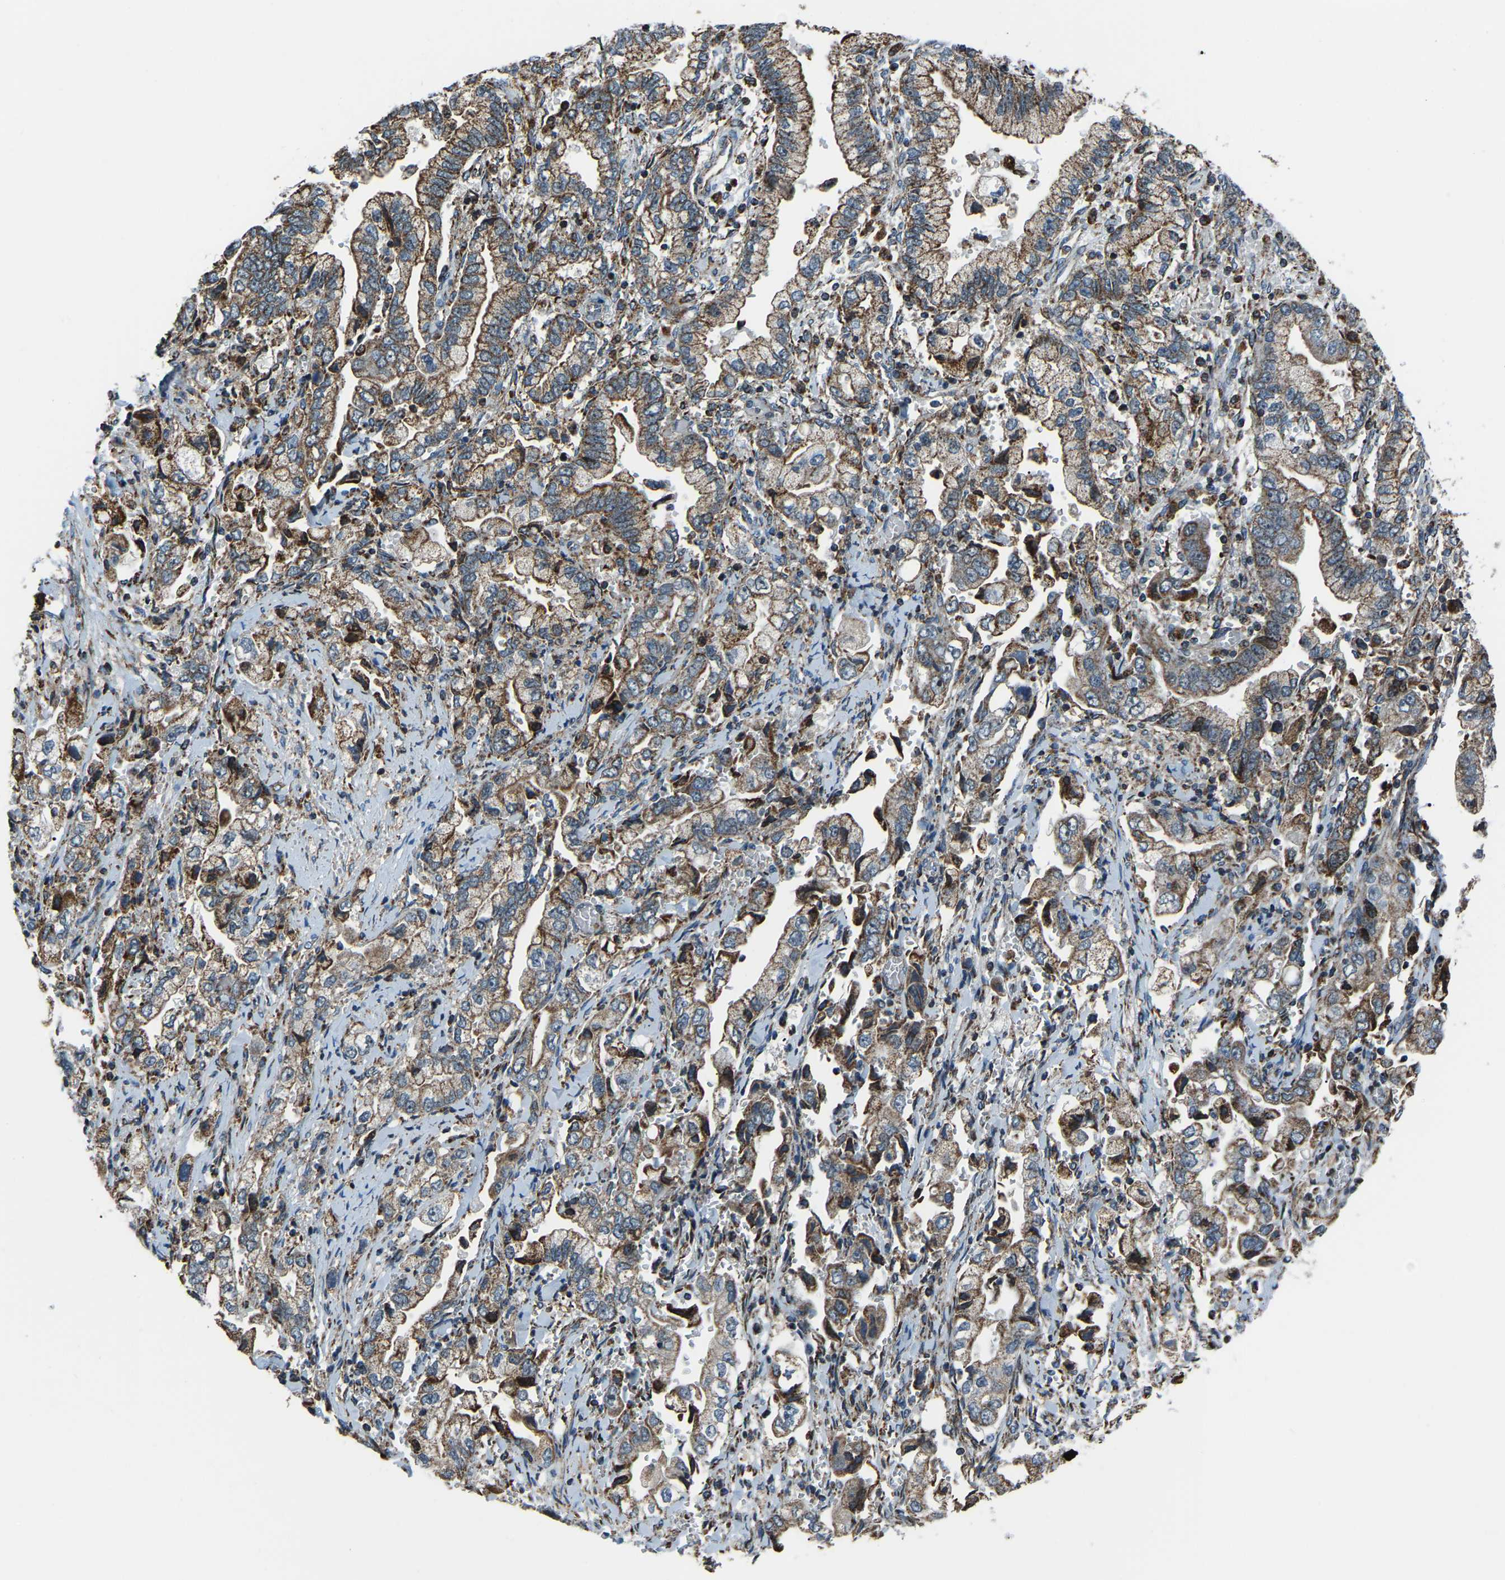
{"staining": {"intensity": "moderate", "quantity": ">75%", "location": "cytoplasmic/membranous"}, "tissue": "stomach cancer", "cell_type": "Tumor cells", "image_type": "cancer", "snomed": [{"axis": "morphology", "description": "Normal tissue, NOS"}, {"axis": "morphology", "description": "Adenocarcinoma, NOS"}, {"axis": "topography", "description": "Stomach"}], "caption": "Immunohistochemical staining of human stomach cancer (adenocarcinoma) demonstrates moderate cytoplasmic/membranous protein staining in approximately >75% of tumor cells.", "gene": "RBM33", "patient": {"sex": "male", "age": 62}}